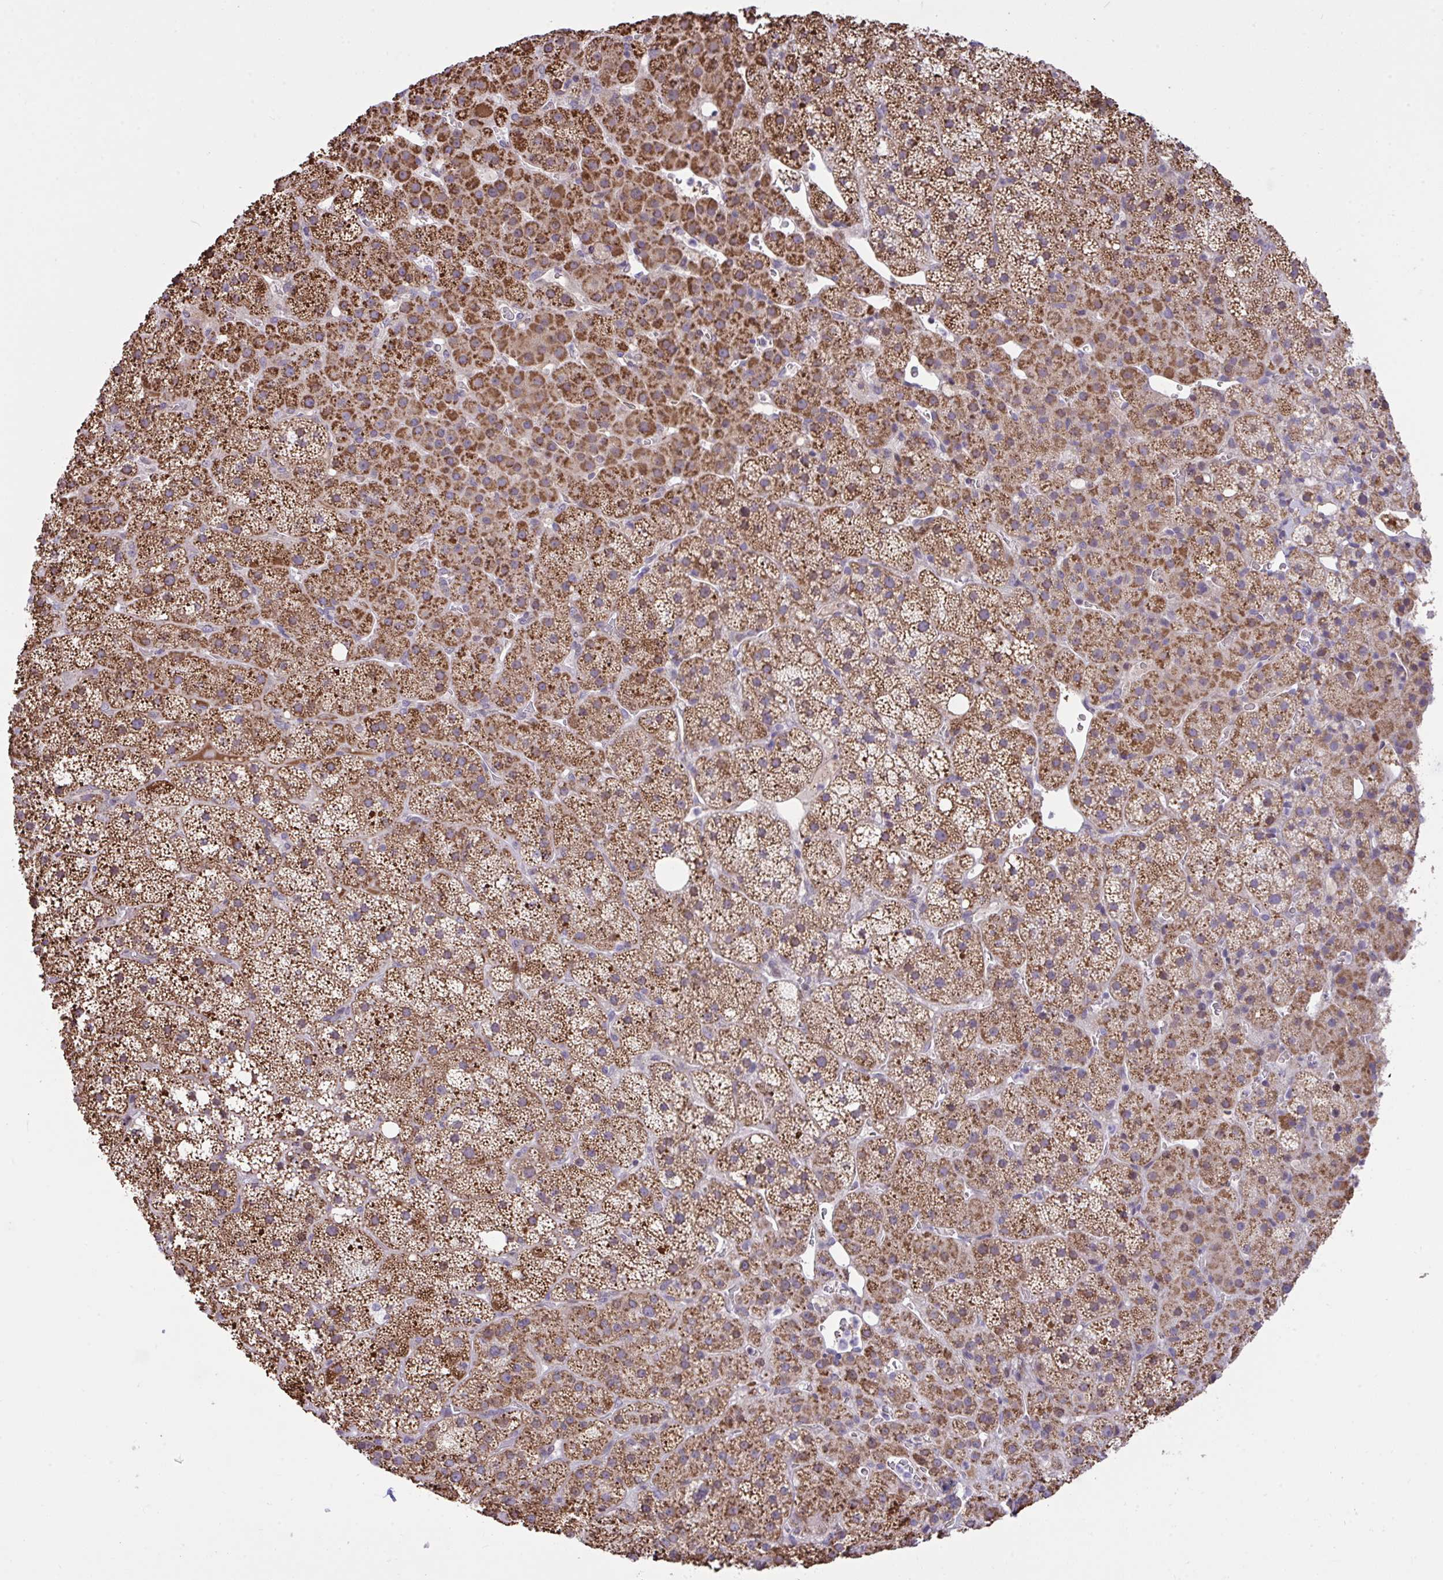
{"staining": {"intensity": "strong", "quantity": ">75%", "location": "cytoplasmic/membranous"}, "tissue": "adrenal gland", "cell_type": "Glandular cells", "image_type": "normal", "snomed": [{"axis": "morphology", "description": "Normal tissue, NOS"}, {"axis": "topography", "description": "Adrenal gland"}], "caption": "A brown stain highlights strong cytoplasmic/membranous positivity of a protein in glandular cells of normal adrenal gland. Using DAB (brown) and hematoxylin (blue) stains, captured at high magnification using brightfield microscopy.", "gene": "ZNF362", "patient": {"sex": "male", "age": 53}}